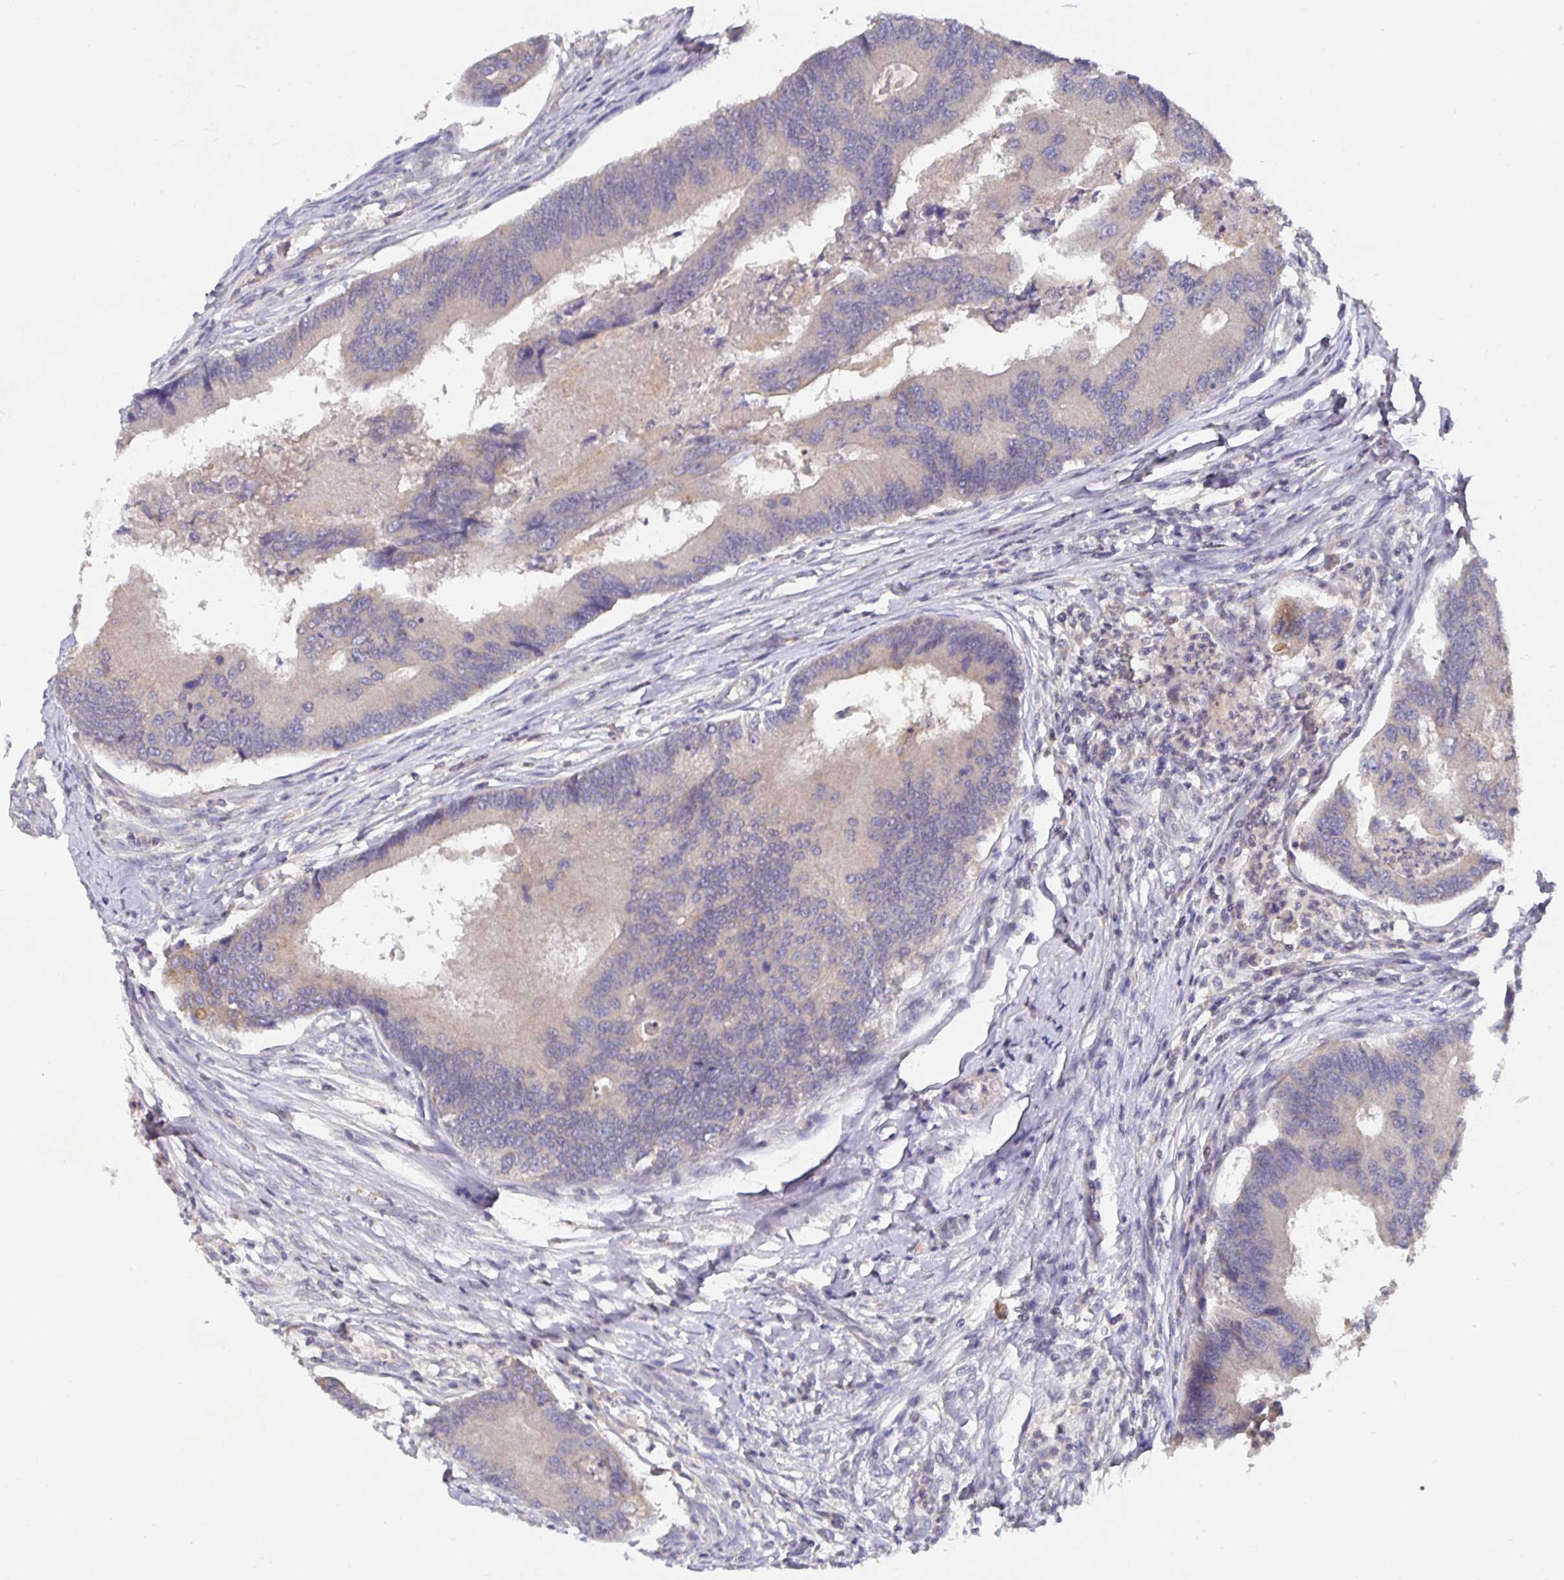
{"staining": {"intensity": "weak", "quantity": "<25%", "location": "cytoplasmic/membranous"}, "tissue": "colorectal cancer", "cell_type": "Tumor cells", "image_type": "cancer", "snomed": [{"axis": "morphology", "description": "Adenocarcinoma, NOS"}, {"axis": "topography", "description": "Colon"}], "caption": "There is no significant staining in tumor cells of colorectal adenocarcinoma.", "gene": "HEPN1", "patient": {"sex": "female", "age": 67}}